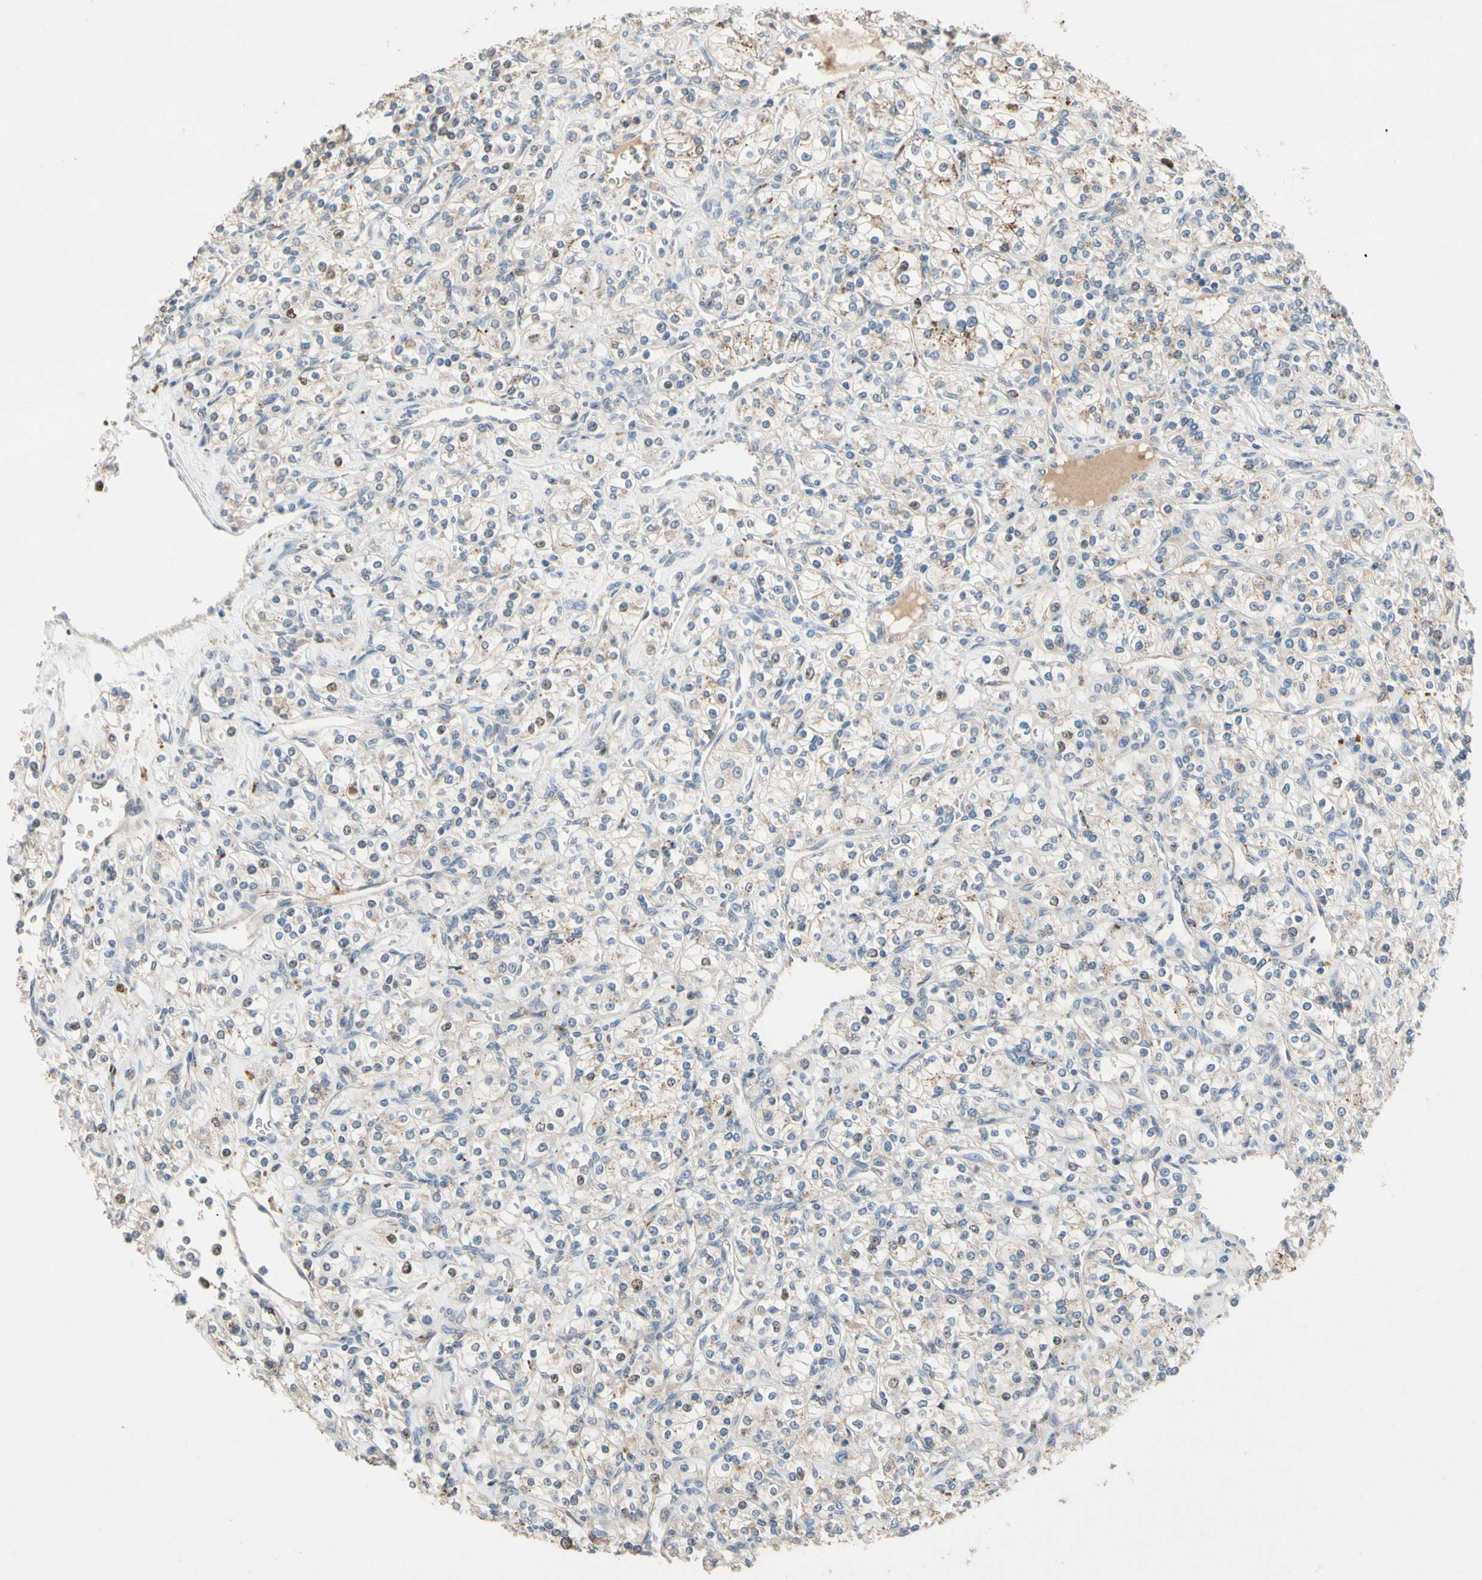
{"staining": {"intensity": "moderate", "quantity": "<25%", "location": "cytoplasmic/membranous"}, "tissue": "renal cancer", "cell_type": "Tumor cells", "image_type": "cancer", "snomed": [{"axis": "morphology", "description": "Adenocarcinoma, NOS"}, {"axis": "topography", "description": "Kidney"}], "caption": "A high-resolution image shows IHC staining of adenocarcinoma (renal), which exhibits moderate cytoplasmic/membranous positivity in approximately <25% of tumor cells.", "gene": "ZKSCAN4", "patient": {"sex": "male", "age": 77}}